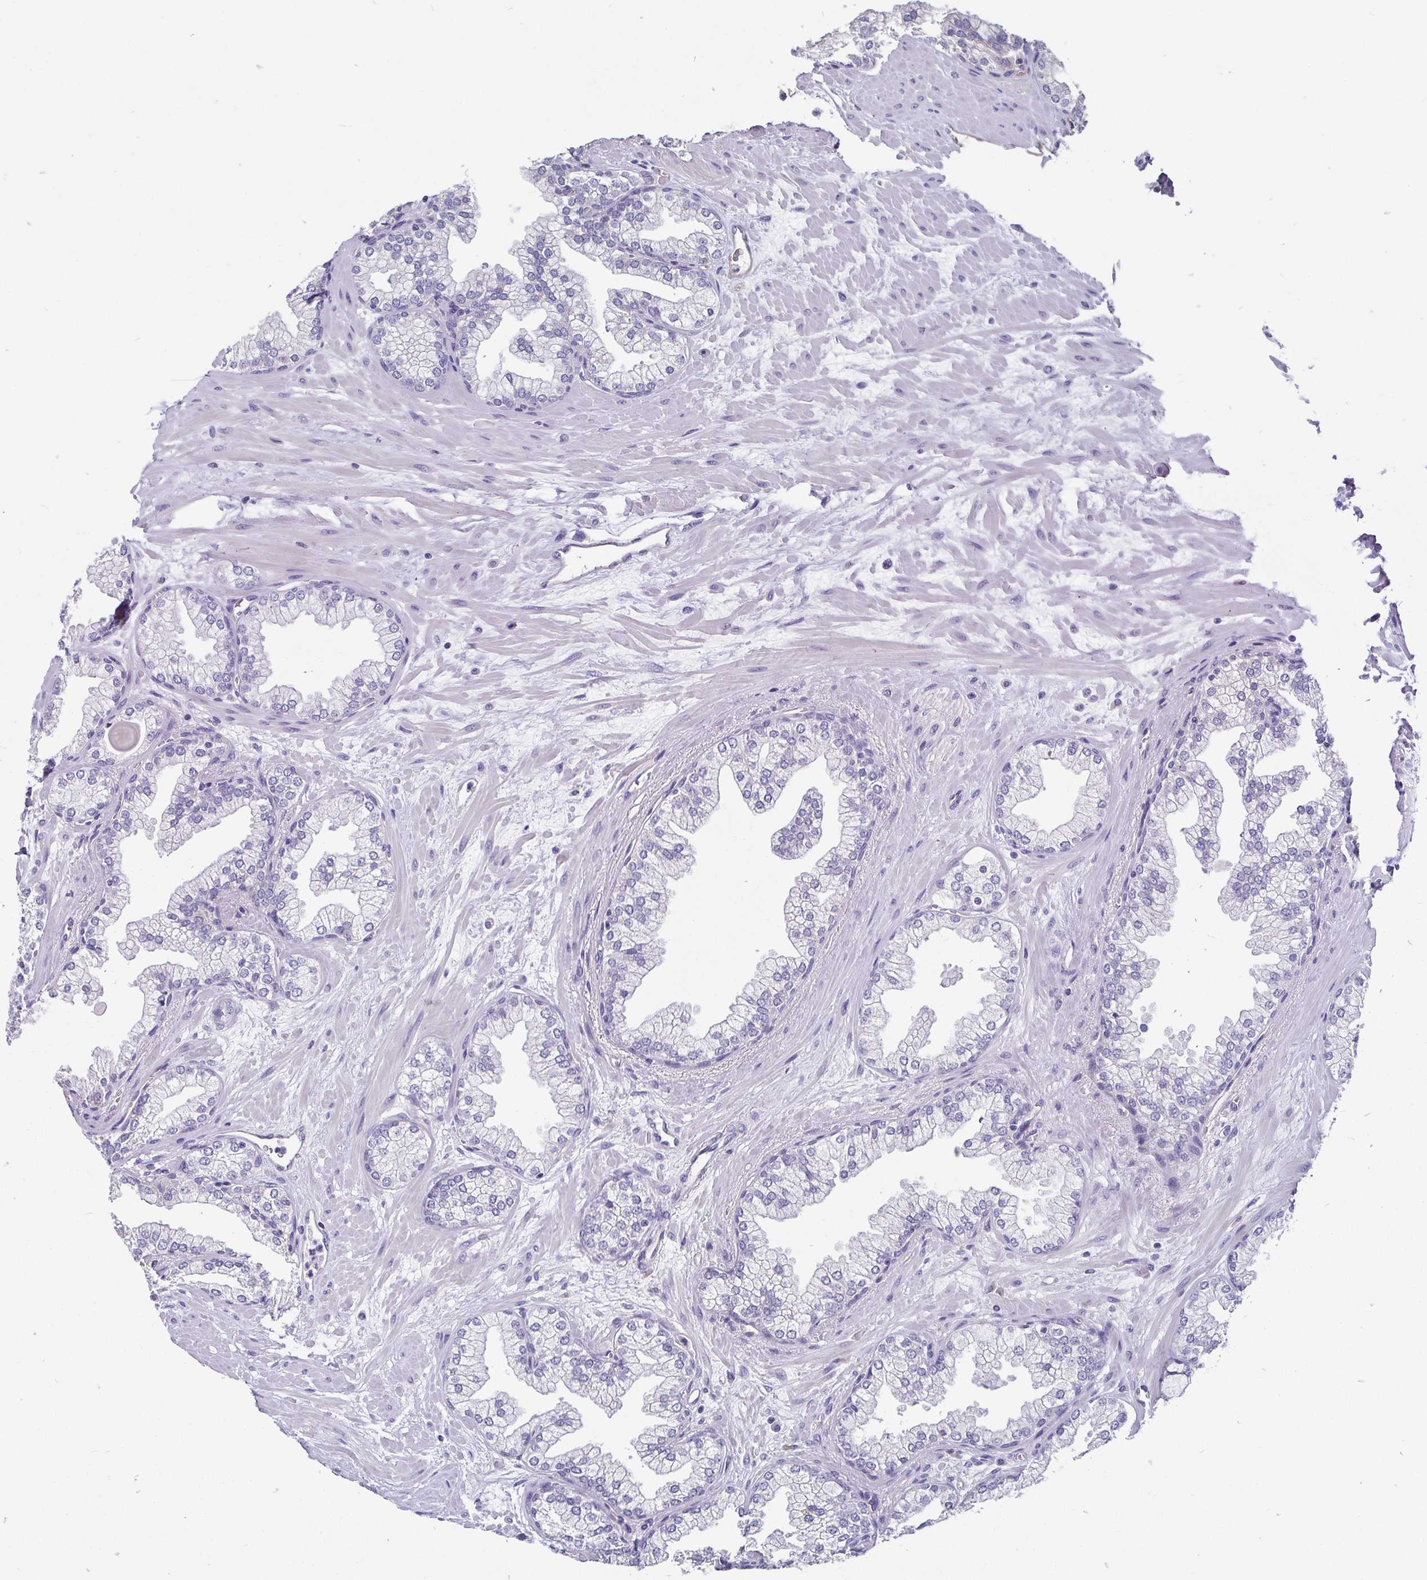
{"staining": {"intensity": "negative", "quantity": "none", "location": "none"}, "tissue": "prostate", "cell_type": "Glandular cells", "image_type": "normal", "snomed": [{"axis": "morphology", "description": "Normal tissue, NOS"}, {"axis": "topography", "description": "Prostate"}, {"axis": "topography", "description": "Peripheral nerve tissue"}], "caption": "Immunohistochemistry histopathology image of normal human prostate stained for a protein (brown), which shows no expression in glandular cells. (DAB (3,3'-diaminobenzidine) IHC visualized using brightfield microscopy, high magnification).", "gene": "ADAMTS6", "patient": {"sex": "male", "age": 61}}